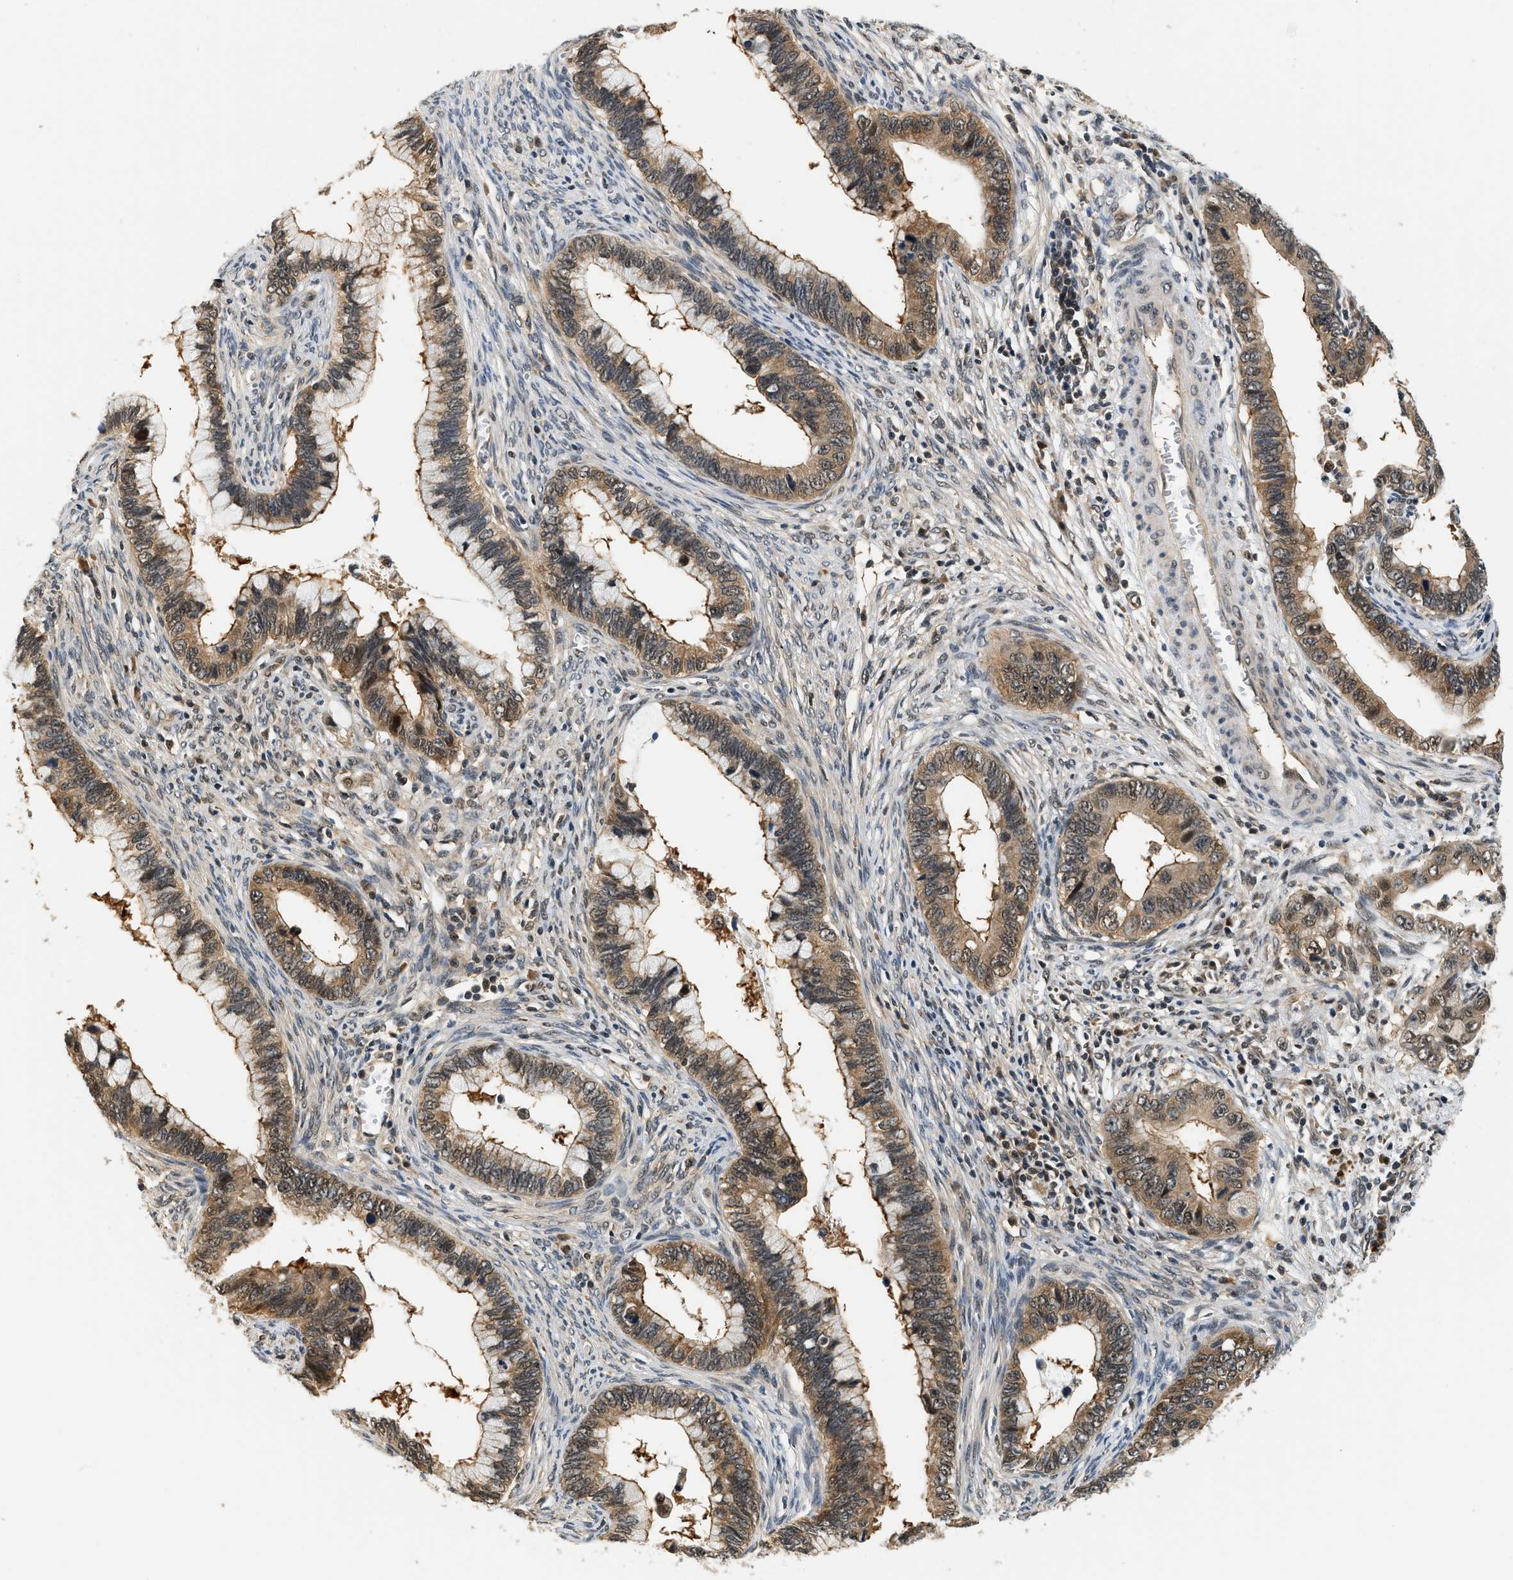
{"staining": {"intensity": "moderate", "quantity": ">75%", "location": "cytoplasmic/membranous,nuclear"}, "tissue": "cervical cancer", "cell_type": "Tumor cells", "image_type": "cancer", "snomed": [{"axis": "morphology", "description": "Adenocarcinoma, NOS"}, {"axis": "topography", "description": "Cervix"}], "caption": "Immunohistochemistry image of human adenocarcinoma (cervical) stained for a protein (brown), which demonstrates medium levels of moderate cytoplasmic/membranous and nuclear expression in approximately >75% of tumor cells.", "gene": "PSMD3", "patient": {"sex": "female", "age": 44}}